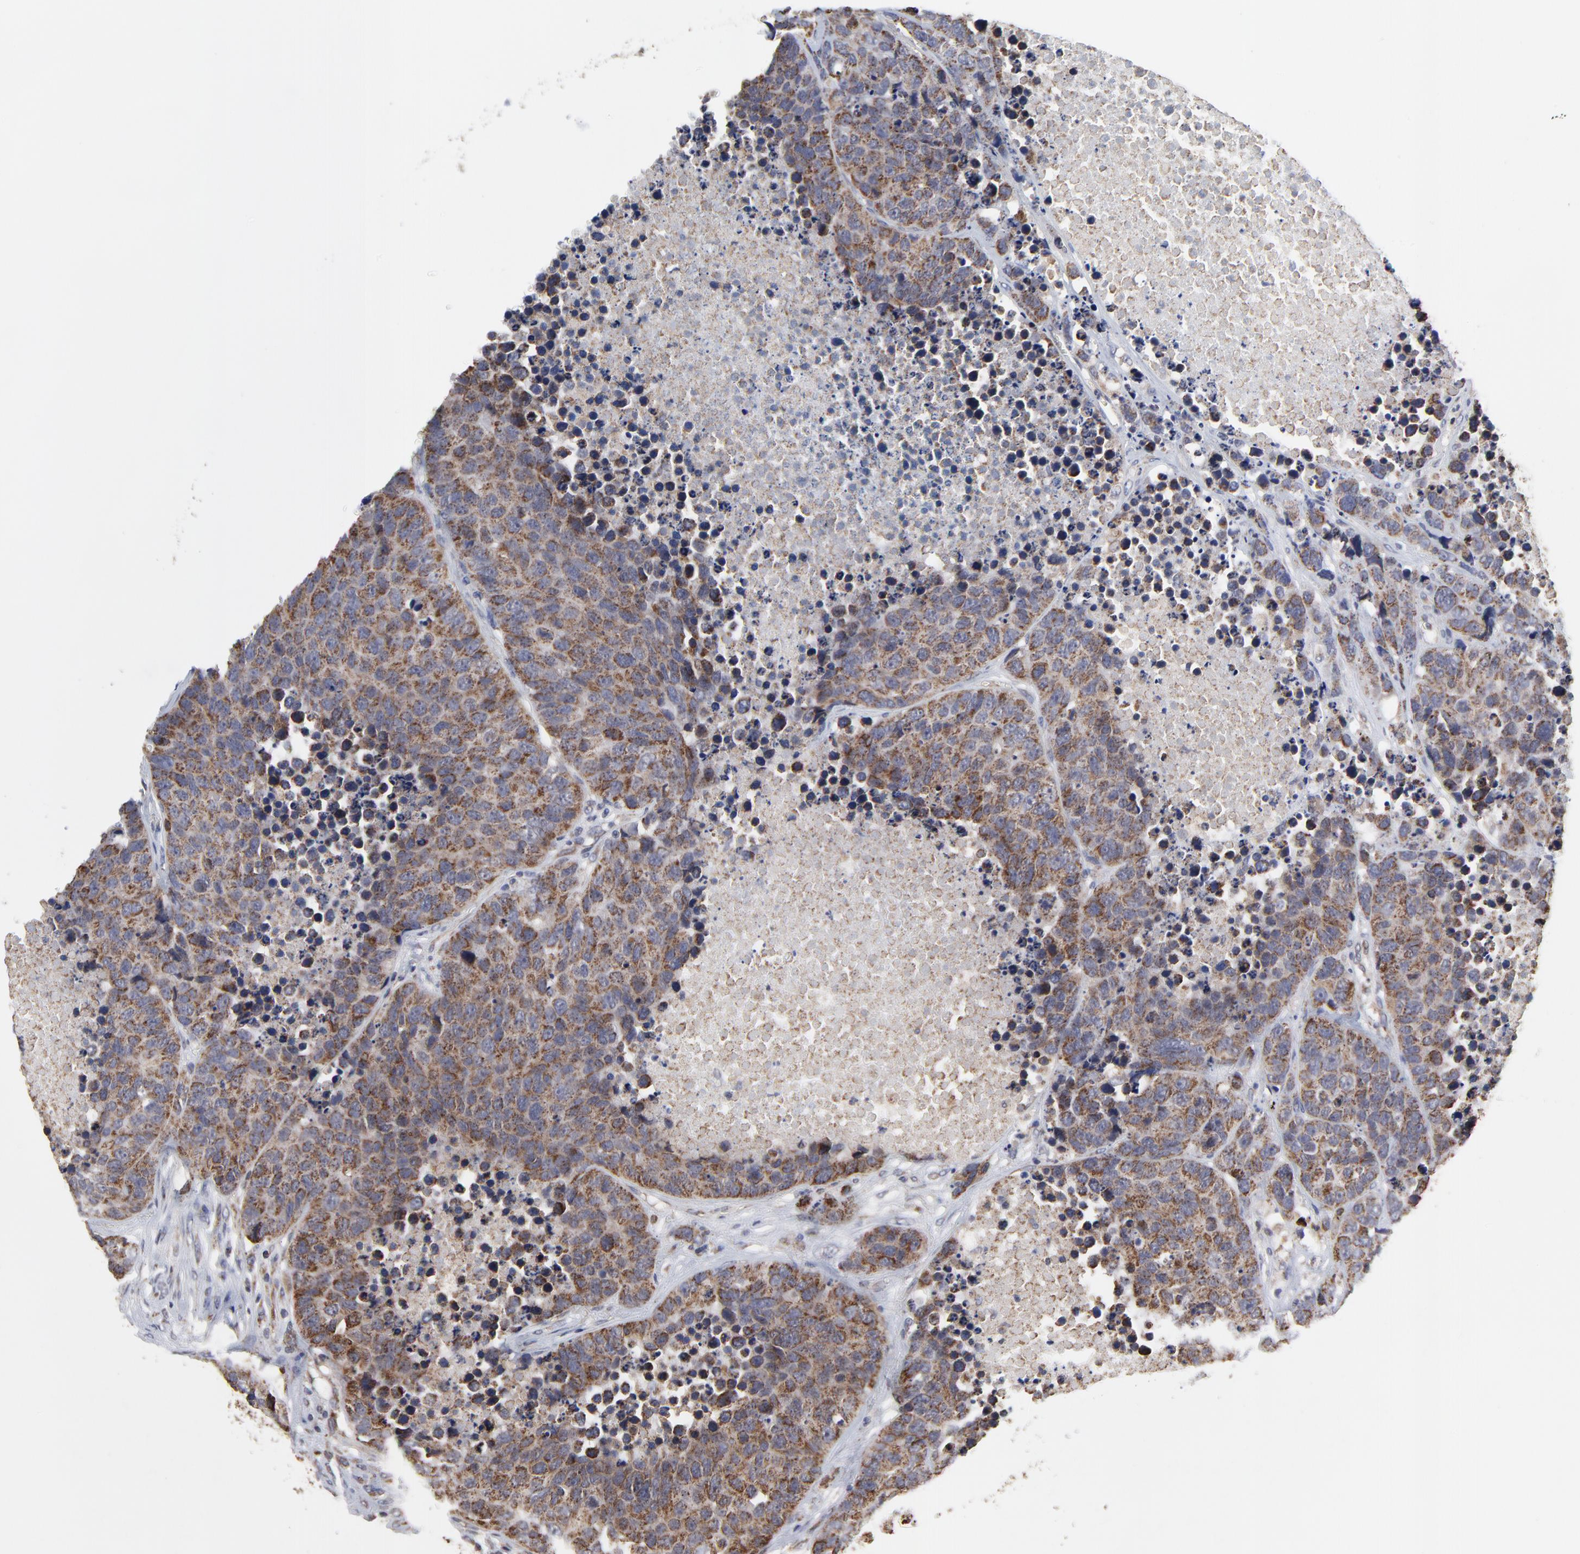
{"staining": {"intensity": "weak", "quantity": ">75%", "location": "cytoplasmic/membranous"}, "tissue": "carcinoid", "cell_type": "Tumor cells", "image_type": "cancer", "snomed": [{"axis": "morphology", "description": "Carcinoid, malignant, NOS"}, {"axis": "topography", "description": "Lung"}], "caption": "Immunohistochemistry (IHC) histopathology image of human carcinoid stained for a protein (brown), which shows low levels of weak cytoplasmic/membranous positivity in approximately >75% of tumor cells.", "gene": "ZNF550", "patient": {"sex": "male", "age": 60}}